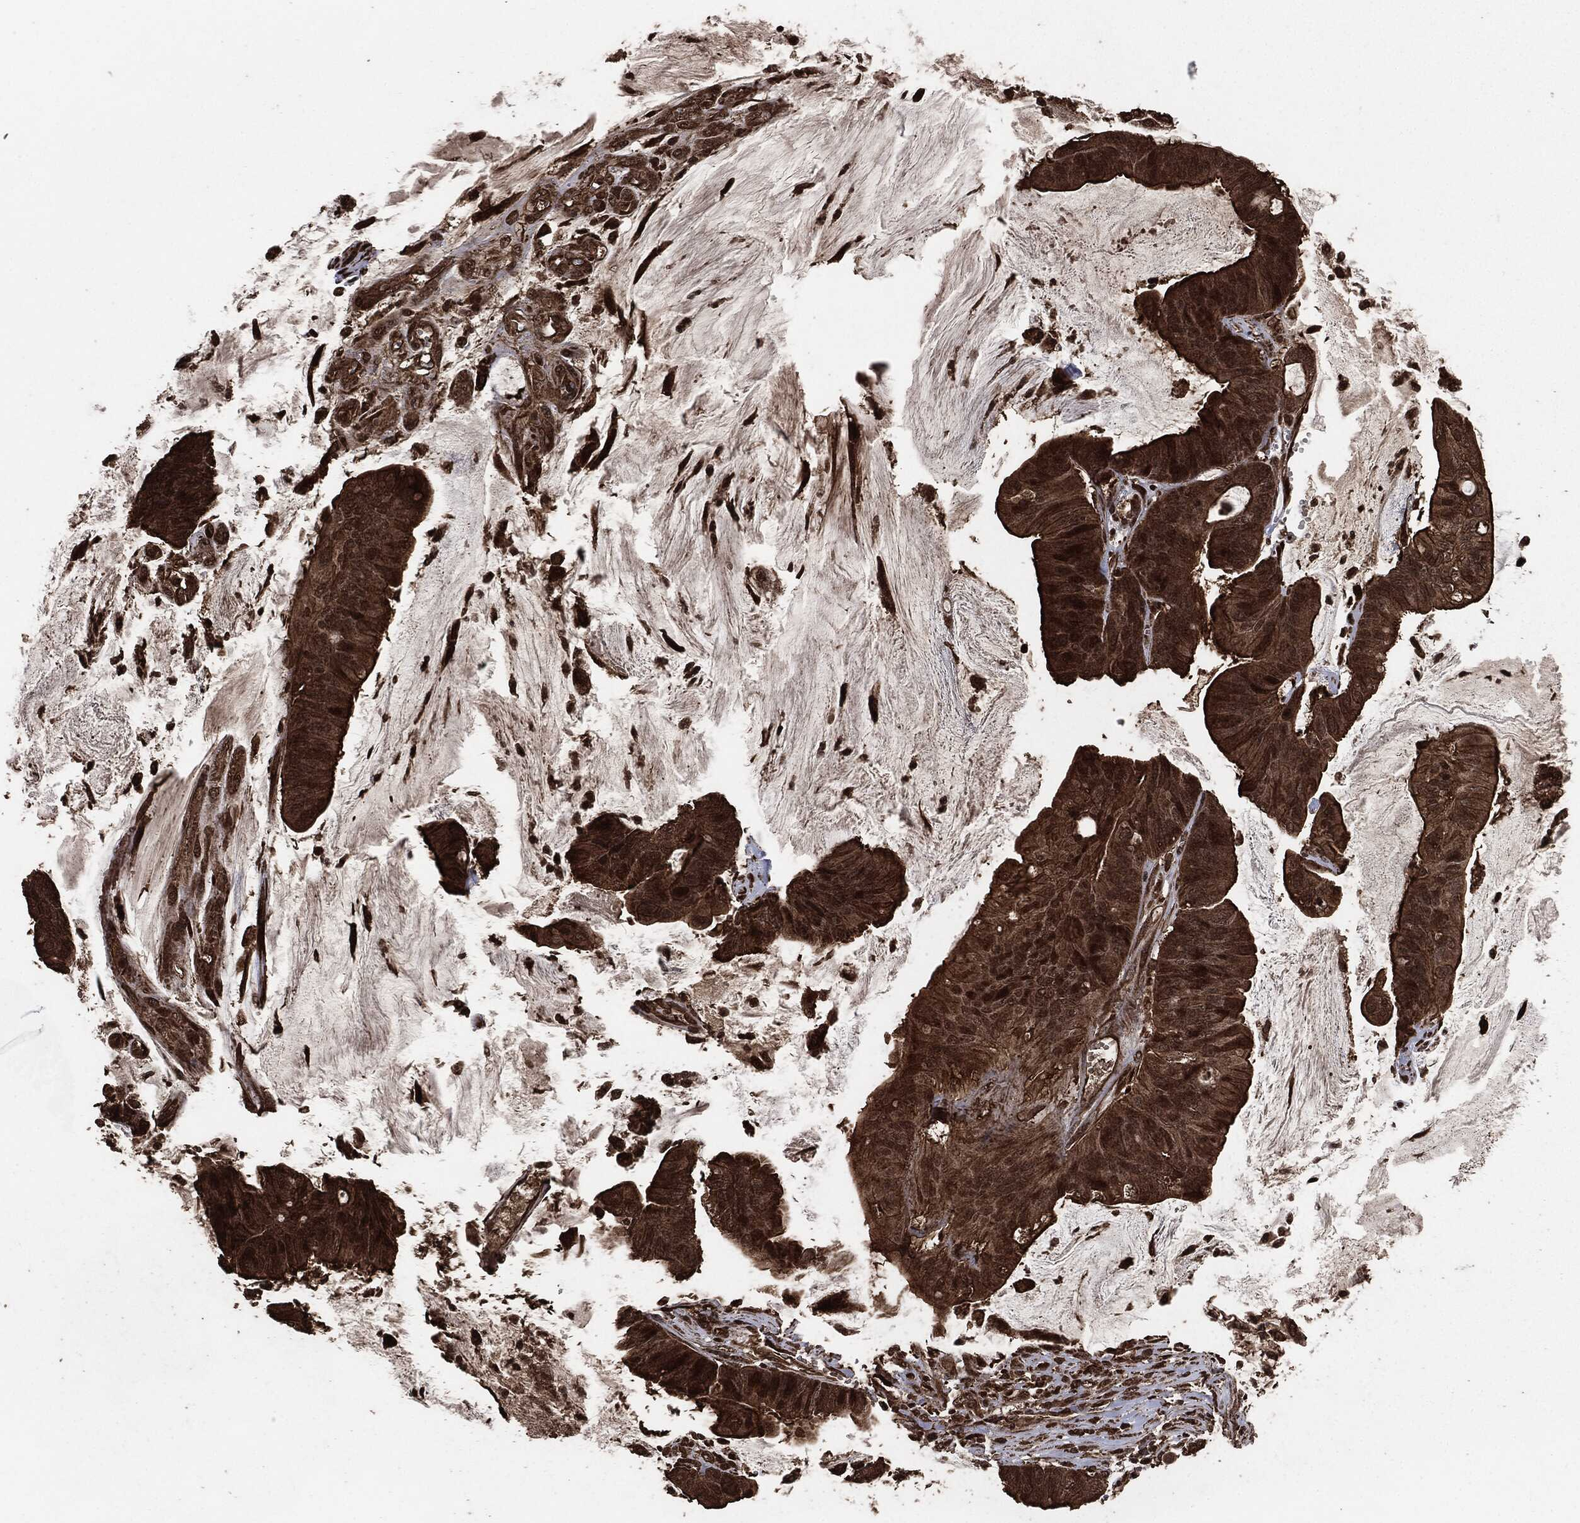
{"staining": {"intensity": "strong", "quantity": "<25%", "location": "cytoplasmic/membranous,nuclear"}, "tissue": "colorectal cancer", "cell_type": "Tumor cells", "image_type": "cancer", "snomed": [{"axis": "morphology", "description": "Adenocarcinoma, NOS"}, {"axis": "topography", "description": "Colon"}], "caption": "Strong cytoplasmic/membranous and nuclear staining is identified in about <25% of tumor cells in colorectal cancer.", "gene": "EGFR", "patient": {"sex": "female", "age": 69}}